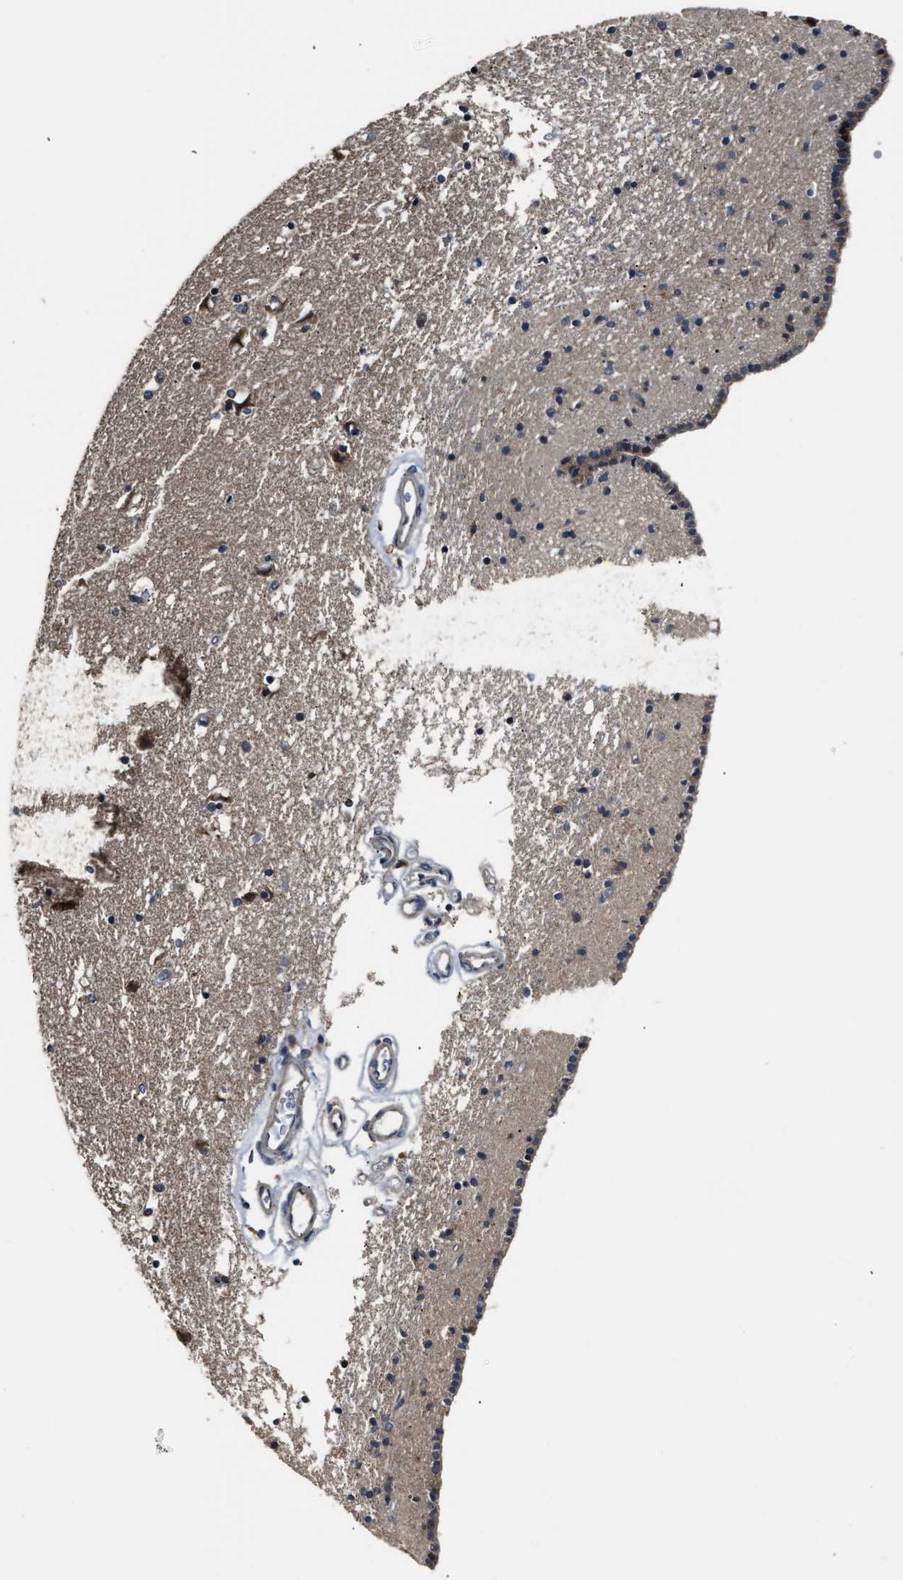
{"staining": {"intensity": "weak", "quantity": "<25%", "location": "cytoplasmic/membranous"}, "tissue": "caudate", "cell_type": "Glial cells", "image_type": "normal", "snomed": [{"axis": "morphology", "description": "Normal tissue, NOS"}, {"axis": "topography", "description": "Lateral ventricle wall"}], "caption": "Glial cells show no significant protein positivity in normal caudate. Brightfield microscopy of IHC stained with DAB (brown) and hematoxylin (blue), captured at high magnification.", "gene": "IMPDH2", "patient": {"sex": "male", "age": 45}}